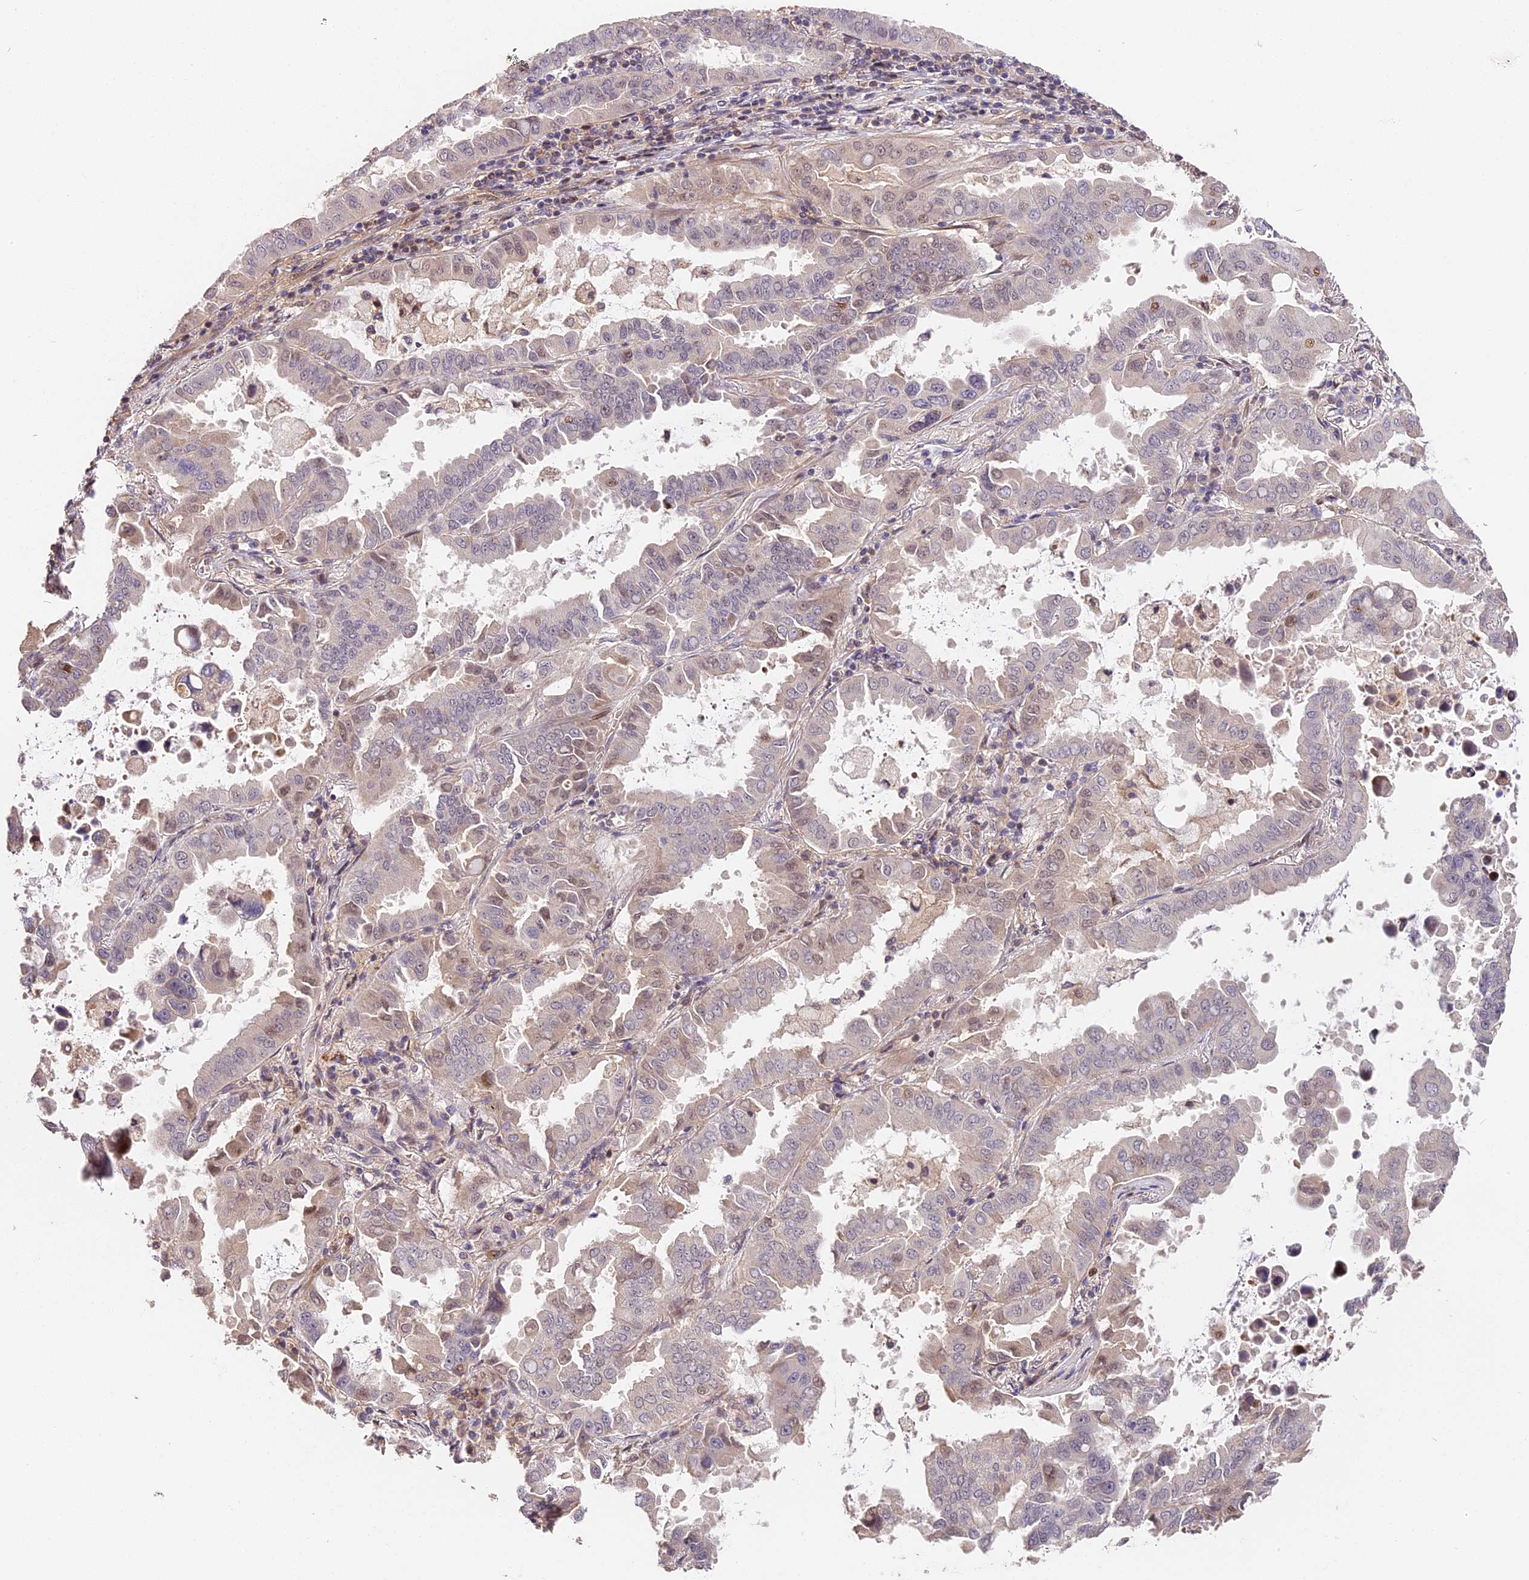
{"staining": {"intensity": "negative", "quantity": "none", "location": "none"}, "tissue": "lung cancer", "cell_type": "Tumor cells", "image_type": "cancer", "snomed": [{"axis": "morphology", "description": "Adenocarcinoma, NOS"}, {"axis": "topography", "description": "Lung"}], "caption": "Protein analysis of lung cancer (adenocarcinoma) shows no significant positivity in tumor cells.", "gene": "ARHGAP17", "patient": {"sex": "male", "age": 64}}